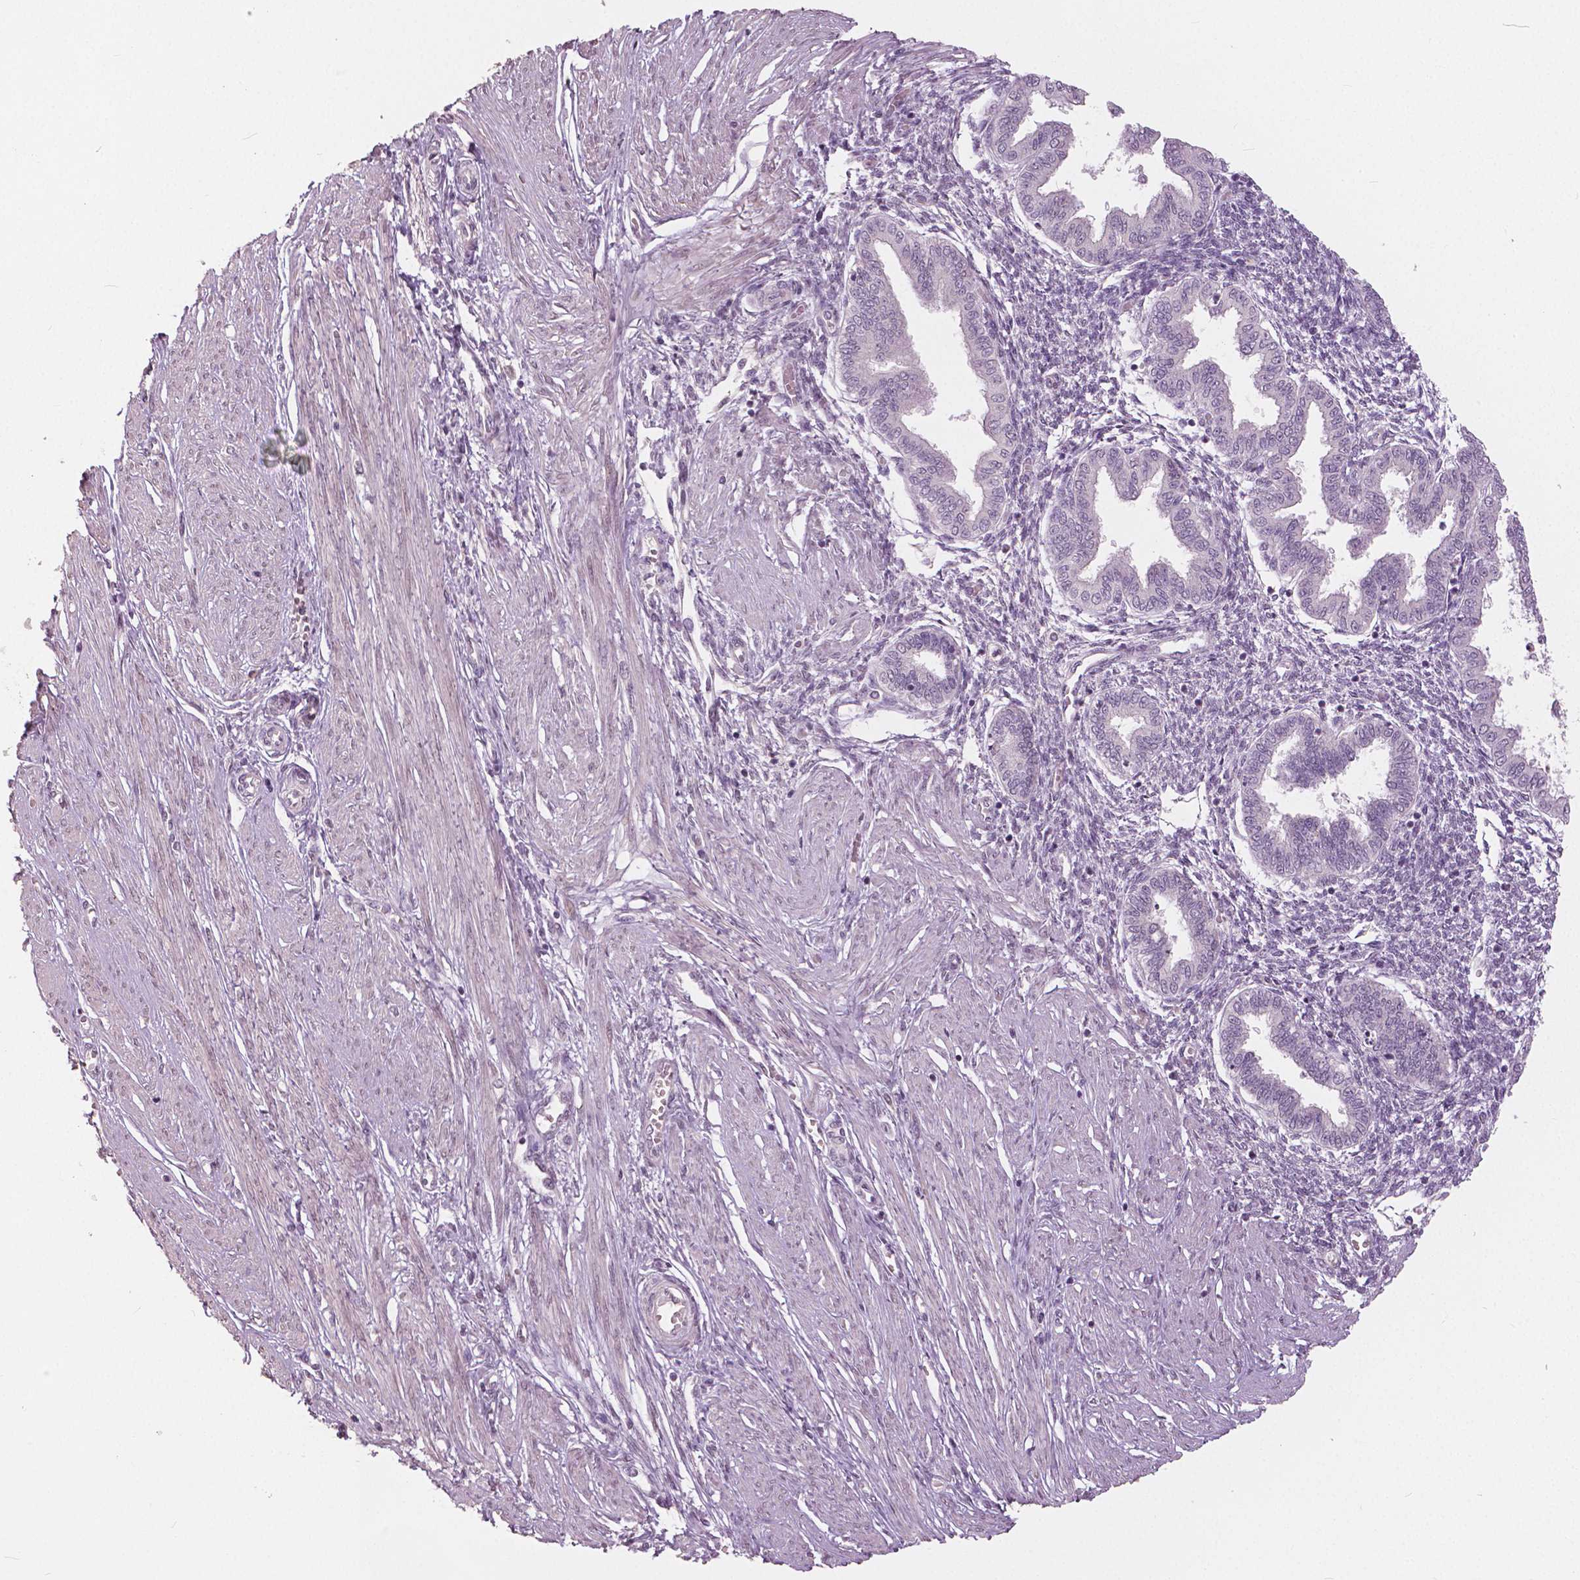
{"staining": {"intensity": "negative", "quantity": "none", "location": "none"}, "tissue": "endometrium", "cell_type": "Cells in endometrial stroma", "image_type": "normal", "snomed": [{"axis": "morphology", "description": "Normal tissue, NOS"}, {"axis": "topography", "description": "Endometrium"}], "caption": "This is a micrograph of immunohistochemistry staining of benign endometrium, which shows no staining in cells in endometrial stroma.", "gene": "NANOG", "patient": {"sex": "female", "age": 33}}